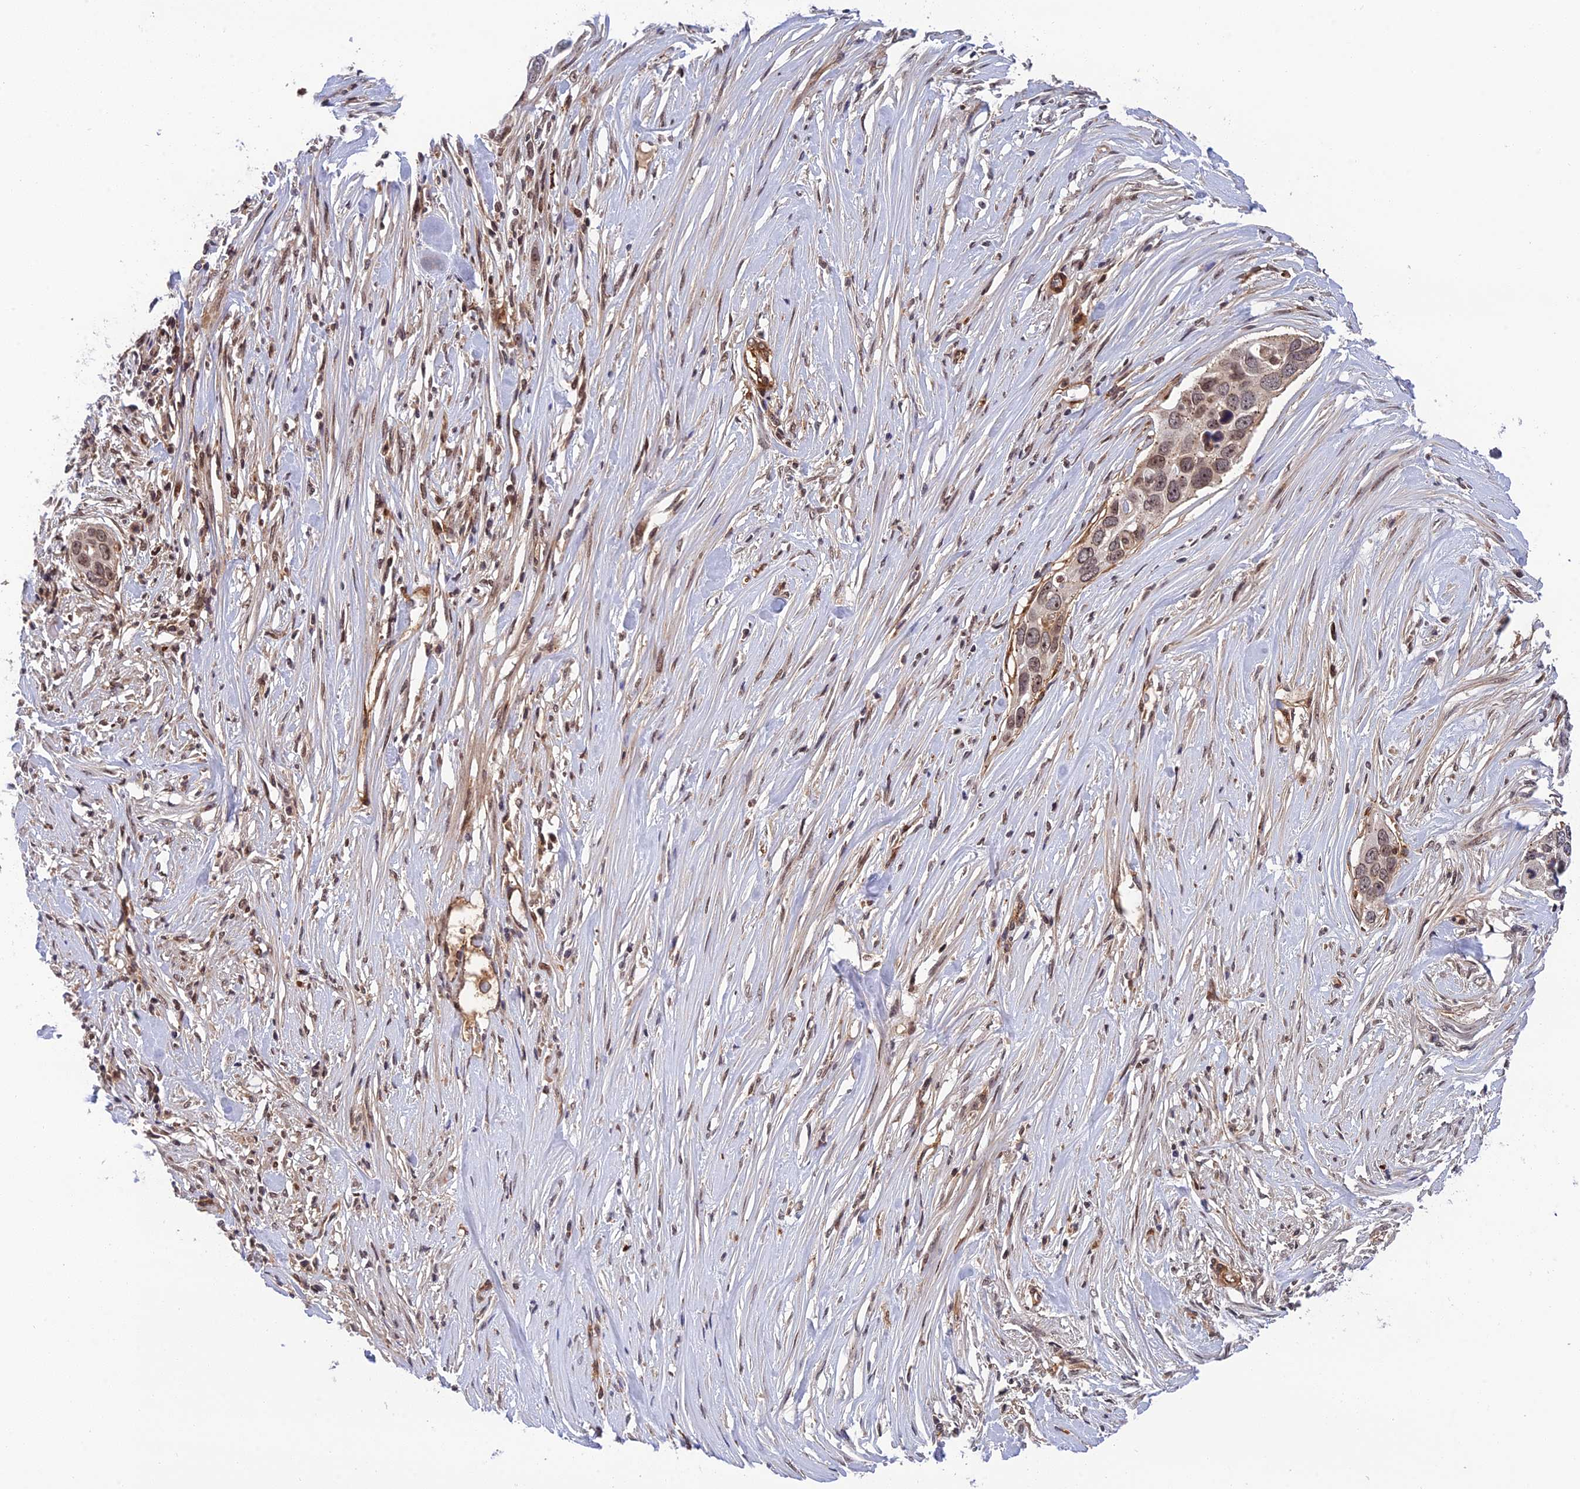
{"staining": {"intensity": "moderate", "quantity": ">75%", "location": "nuclear"}, "tissue": "pancreatic cancer", "cell_type": "Tumor cells", "image_type": "cancer", "snomed": [{"axis": "morphology", "description": "Adenocarcinoma, NOS"}, {"axis": "topography", "description": "Pancreas"}], "caption": "Protein staining of pancreatic cancer (adenocarcinoma) tissue displays moderate nuclear expression in about >75% of tumor cells. (Brightfield microscopy of DAB IHC at high magnification).", "gene": "REXO1", "patient": {"sex": "female", "age": 60}}